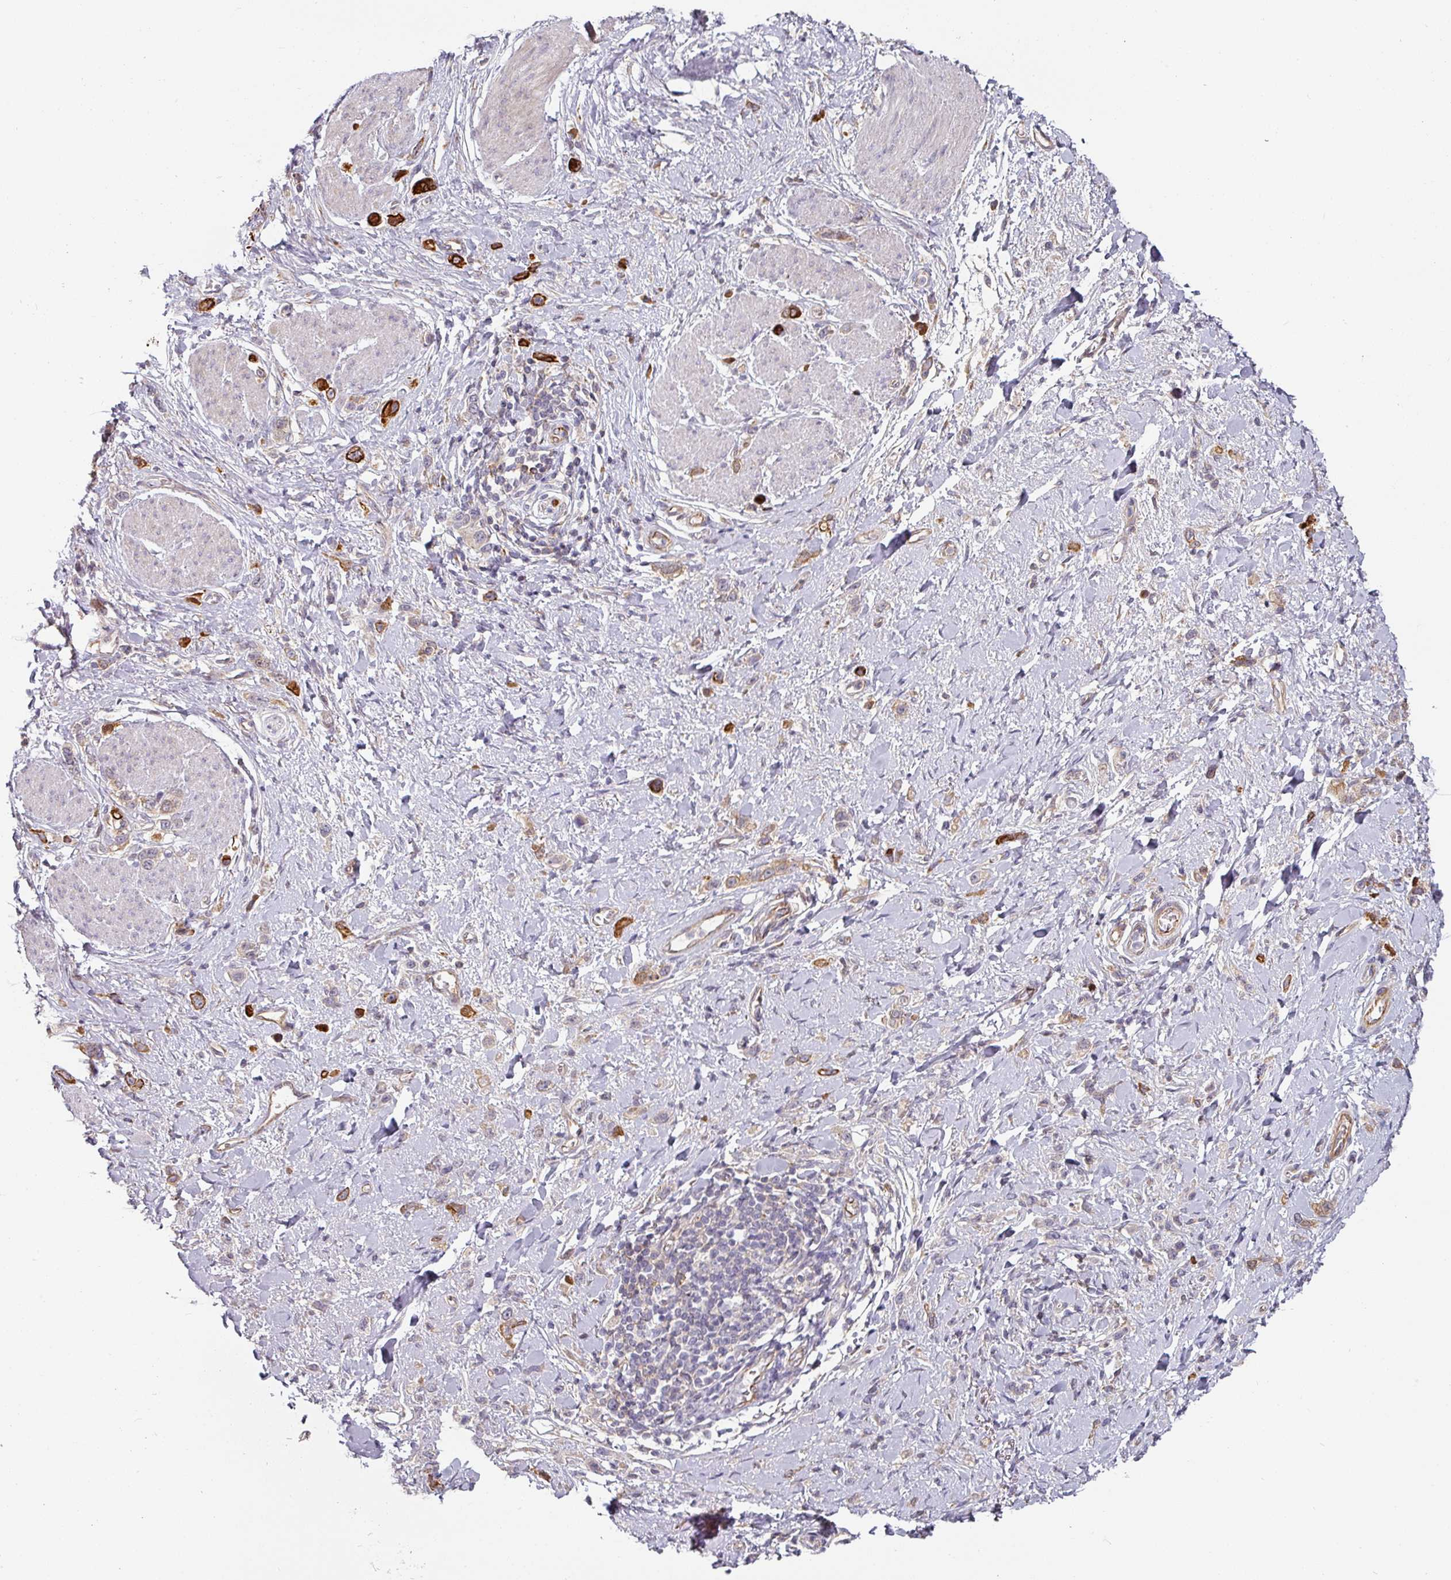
{"staining": {"intensity": "strong", "quantity": "<25%", "location": "cytoplasmic/membranous"}, "tissue": "stomach cancer", "cell_type": "Tumor cells", "image_type": "cancer", "snomed": [{"axis": "morphology", "description": "Adenocarcinoma, NOS"}, {"axis": "topography", "description": "Stomach"}], "caption": "High-magnification brightfield microscopy of stomach cancer (adenocarcinoma) stained with DAB (brown) and counterstained with hematoxylin (blue). tumor cells exhibit strong cytoplasmic/membranous staining is appreciated in about<25% of cells.", "gene": "CEP78", "patient": {"sex": "female", "age": 65}}